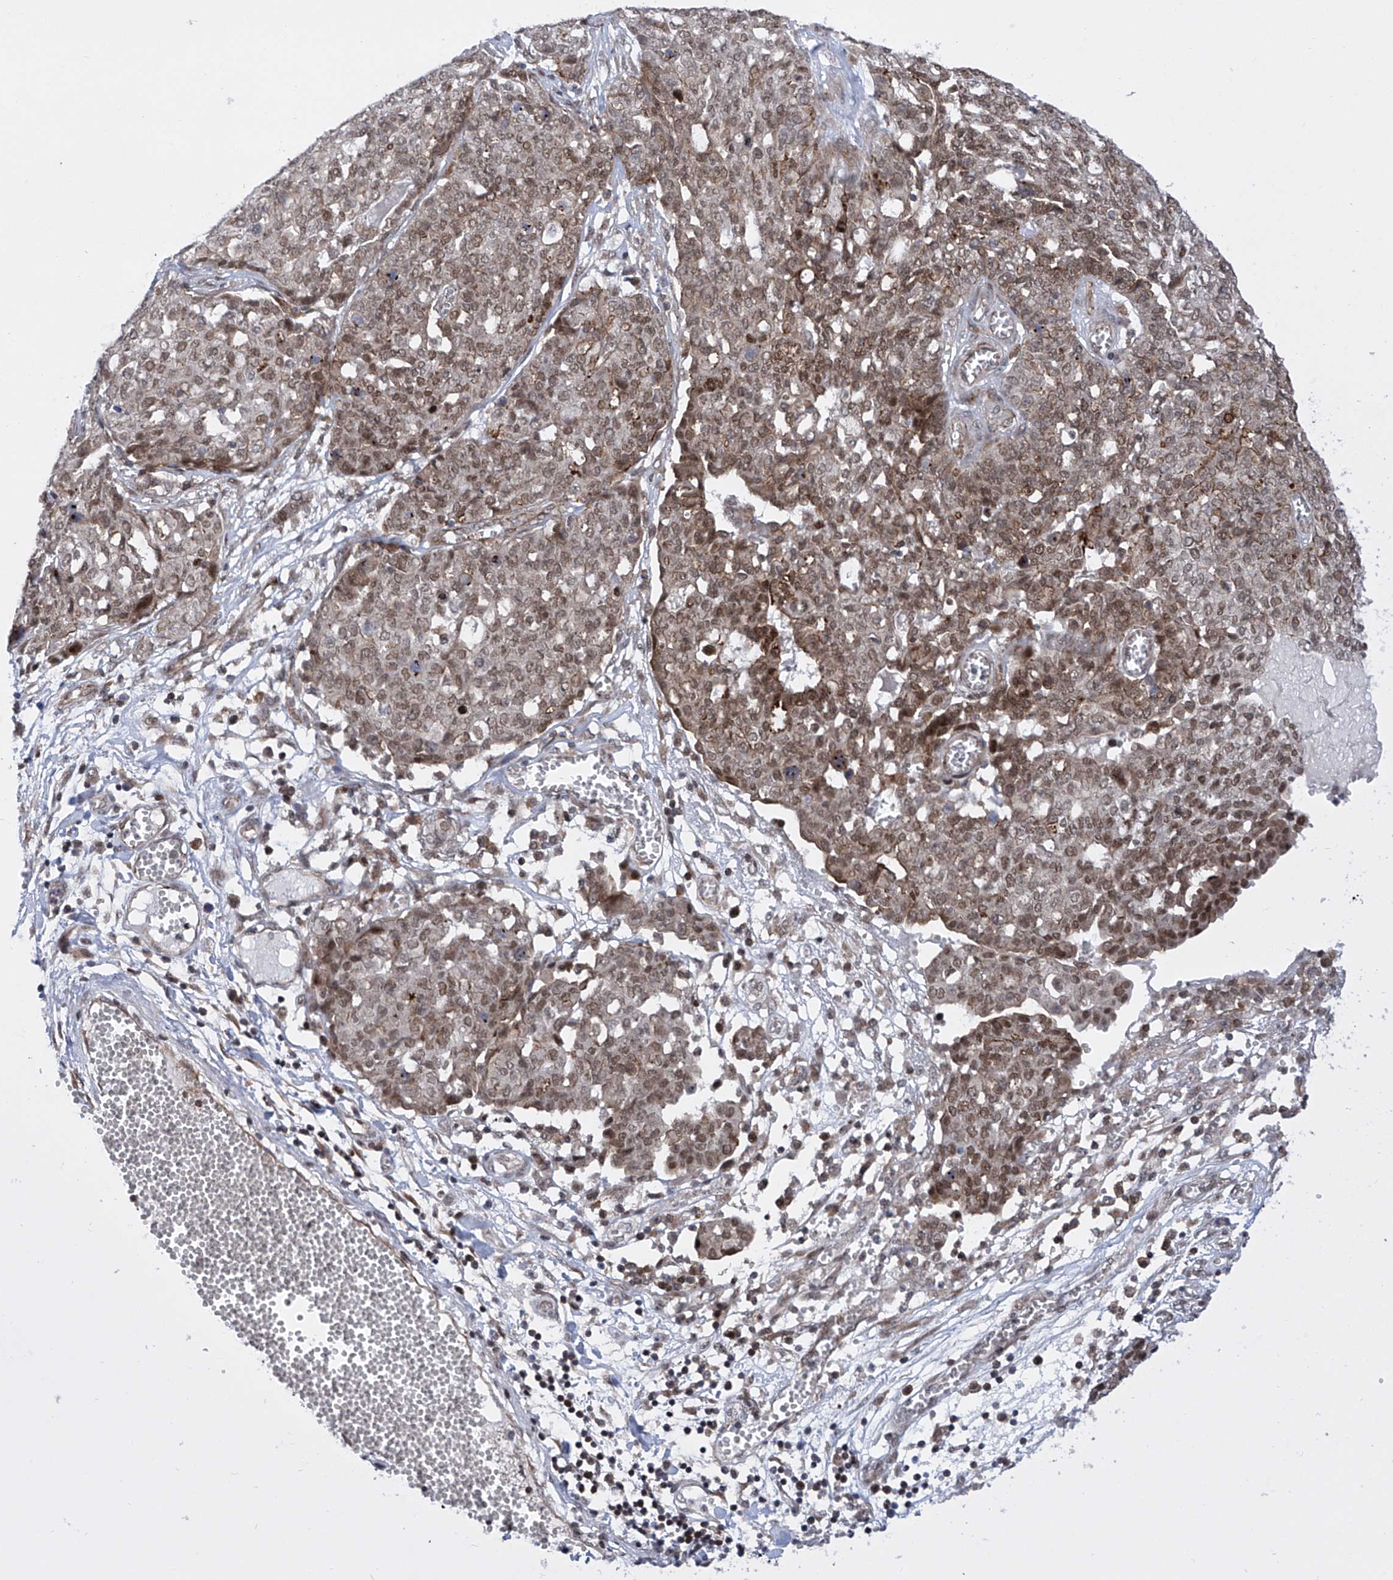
{"staining": {"intensity": "moderate", "quantity": ">75%", "location": "cytoplasmic/membranous,nuclear"}, "tissue": "ovarian cancer", "cell_type": "Tumor cells", "image_type": "cancer", "snomed": [{"axis": "morphology", "description": "Cystadenocarcinoma, serous, NOS"}, {"axis": "topography", "description": "Soft tissue"}, {"axis": "topography", "description": "Ovary"}], "caption": "IHC staining of ovarian cancer, which demonstrates medium levels of moderate cytoplasmic/membranous and nuclear positivity in approximately >75% of tumor cells indicating moderate cytoplasmic/membranous and nuclear protein staining. The staining was performed using DAB (brown) for protein detection and nuclei were counterstained in hematoxylin (blue).", "gene": "CEP290", "patient": {"sex": "female", "age": 57}}